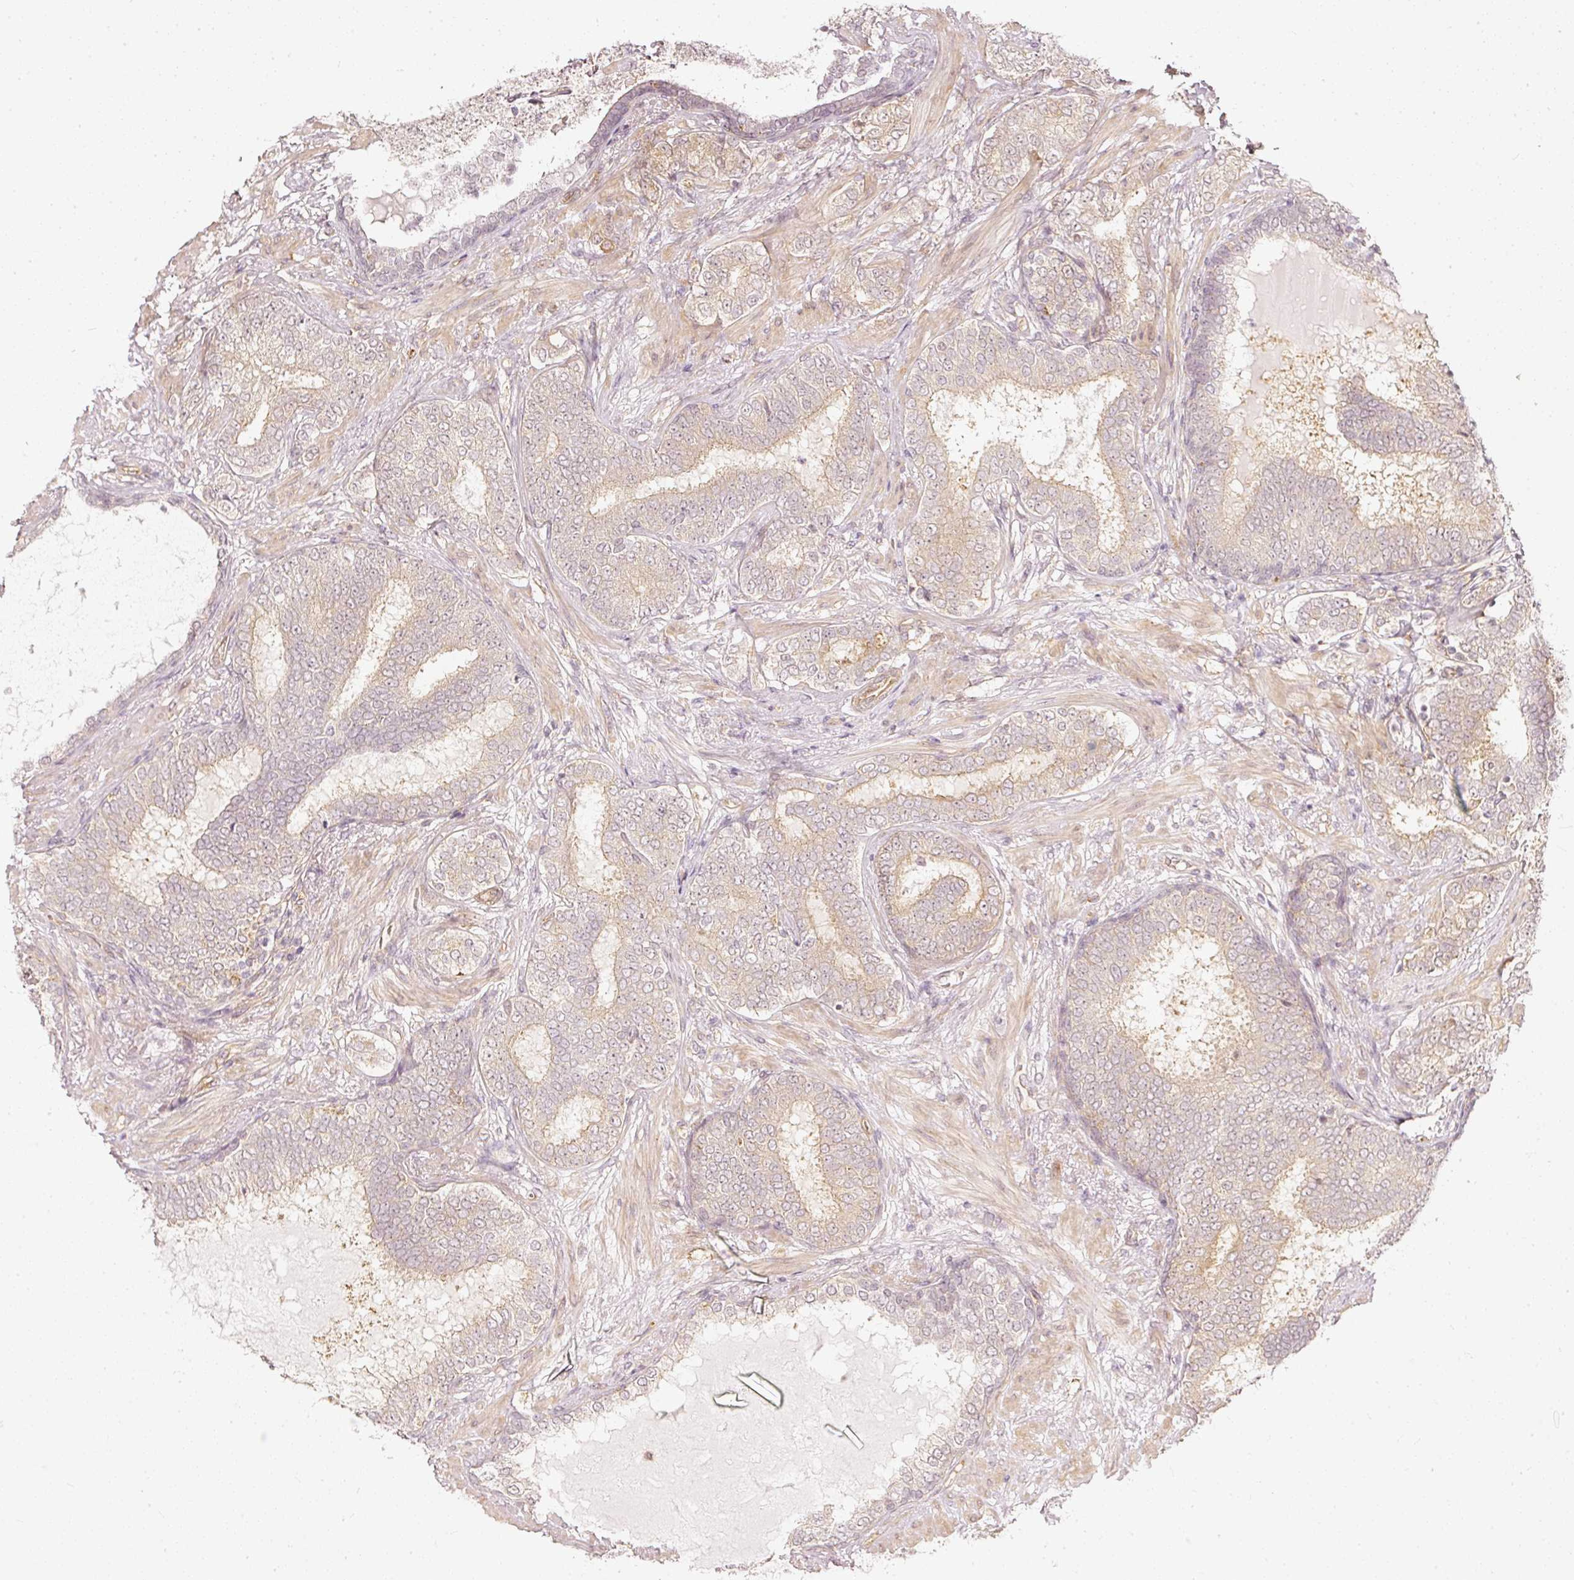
{"staining": {"intensity": "weak", "quantity": "25%-75%", "location": "cytoplasmic/membranous"}, "tissue": "prostate cancer", "cell_type": "Tumor cells", "image_type": "cancer", "snomed": [{"axis": "morphology", "description": "Adenocarcinoma, High grade"}, {"axis": "topography", "description": "Prostate"}], "caption": "Prostate adenocarcinoma (high-grade) was stained to show a protein in brown. There is low levels of weak cytoplasmic/membranous expression in approximately 25%-75% of tumor cells. (Brightfield microscopy of DAB IHC at high magnification).", "gene": "DRD2", "patient": {"sex": "male", "age": 72}}